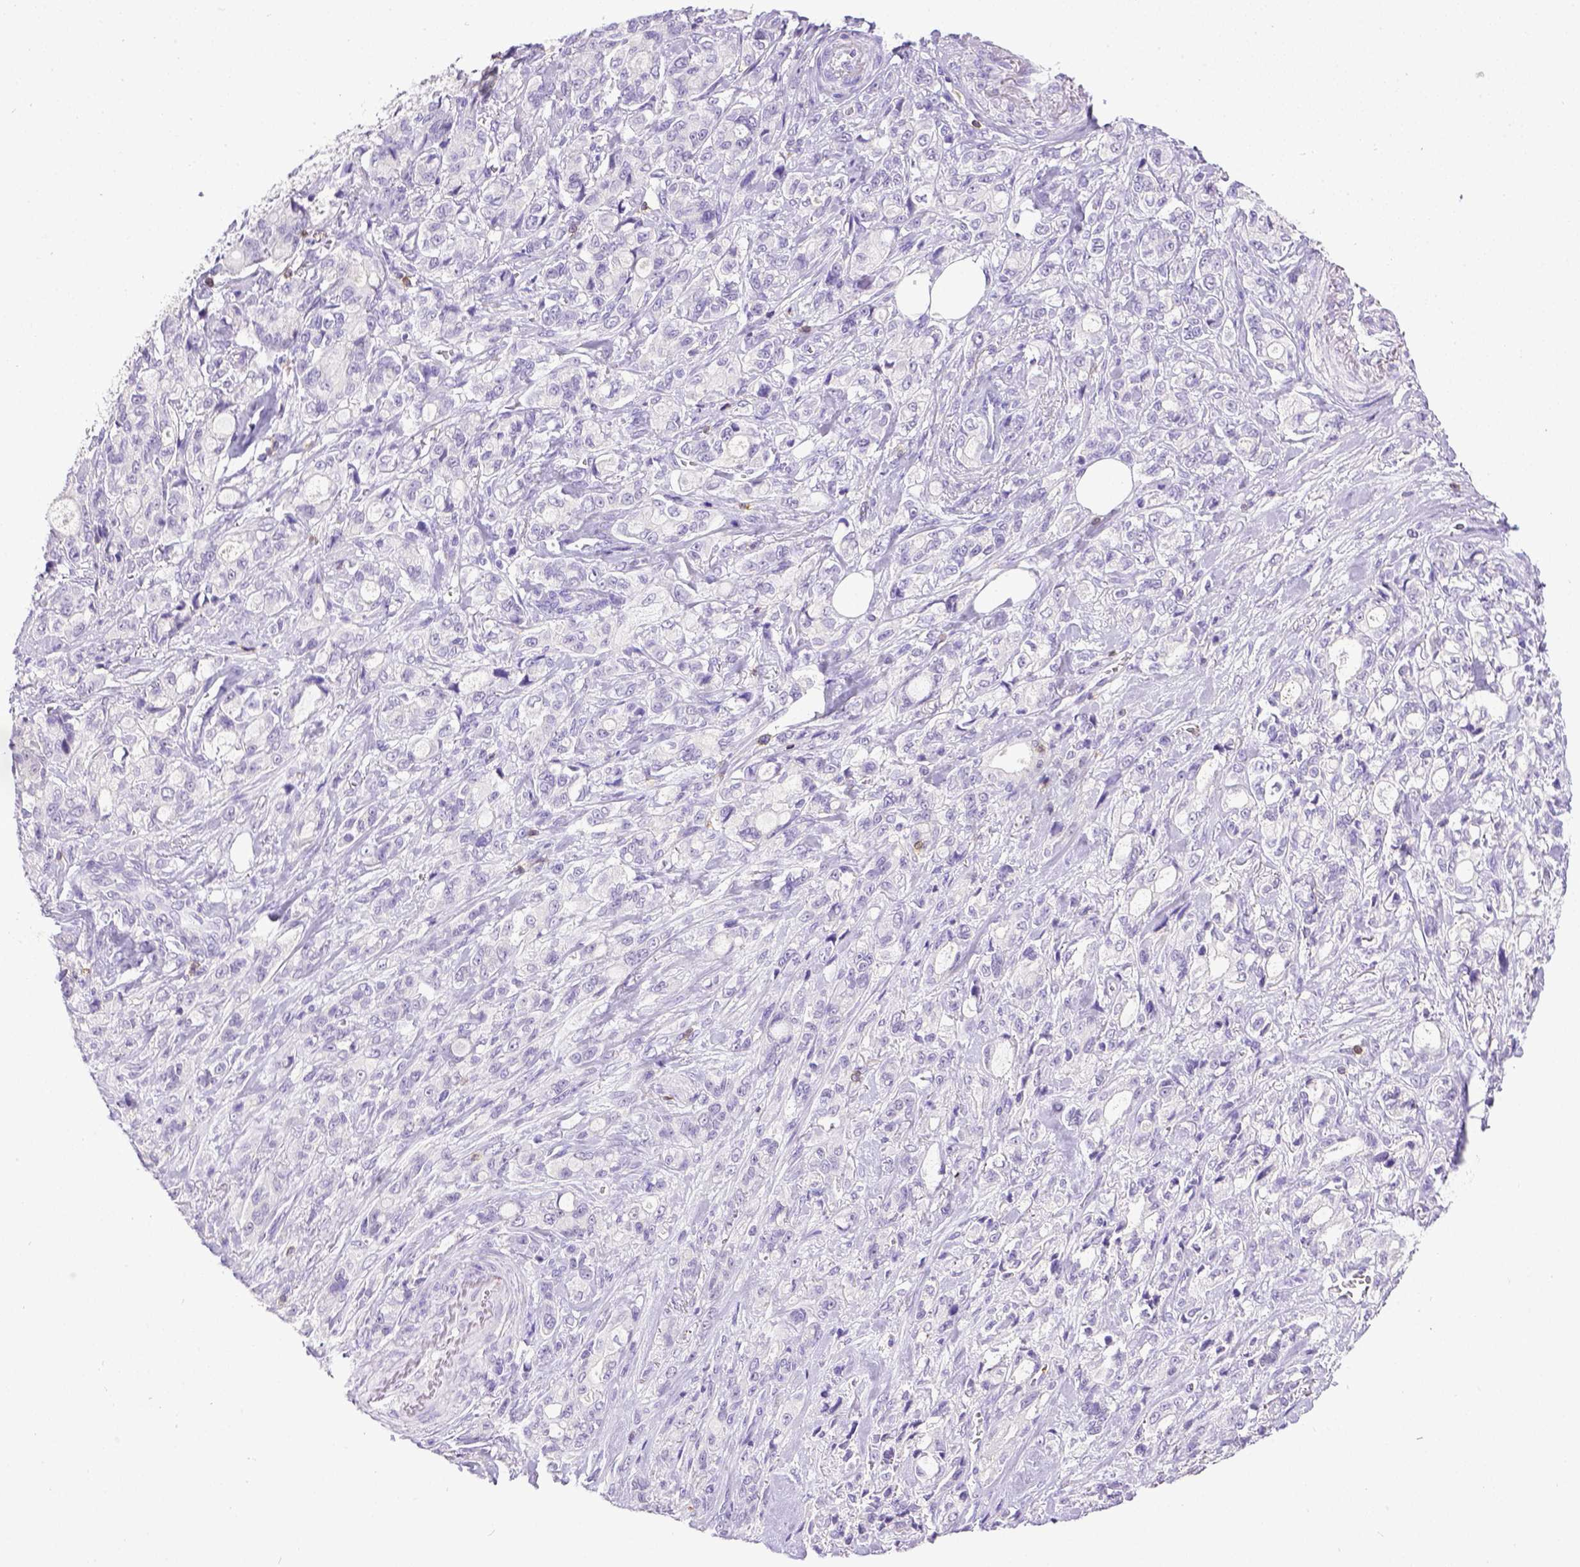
{"staining": {"intensity": "negative", "quantity": "none", "location": "none"}, "tissue": "stomach cancer", "cell_type": "Tumor cells", "image_type": "cancer", "snomed": [{"axis": "morphology", "description": "Adenocarcinoma, NOS"}, {"axis": "topography", "description": "Stomach"}], "caption": "Immunohistochemistry (IHC) photomicrograph of adenocarcinoma (stomach) stained for a protein (brown), which shows no positivity in tumor cells.", "gene": "CD3E", "patient": {"sex": "male", "age": 63}}